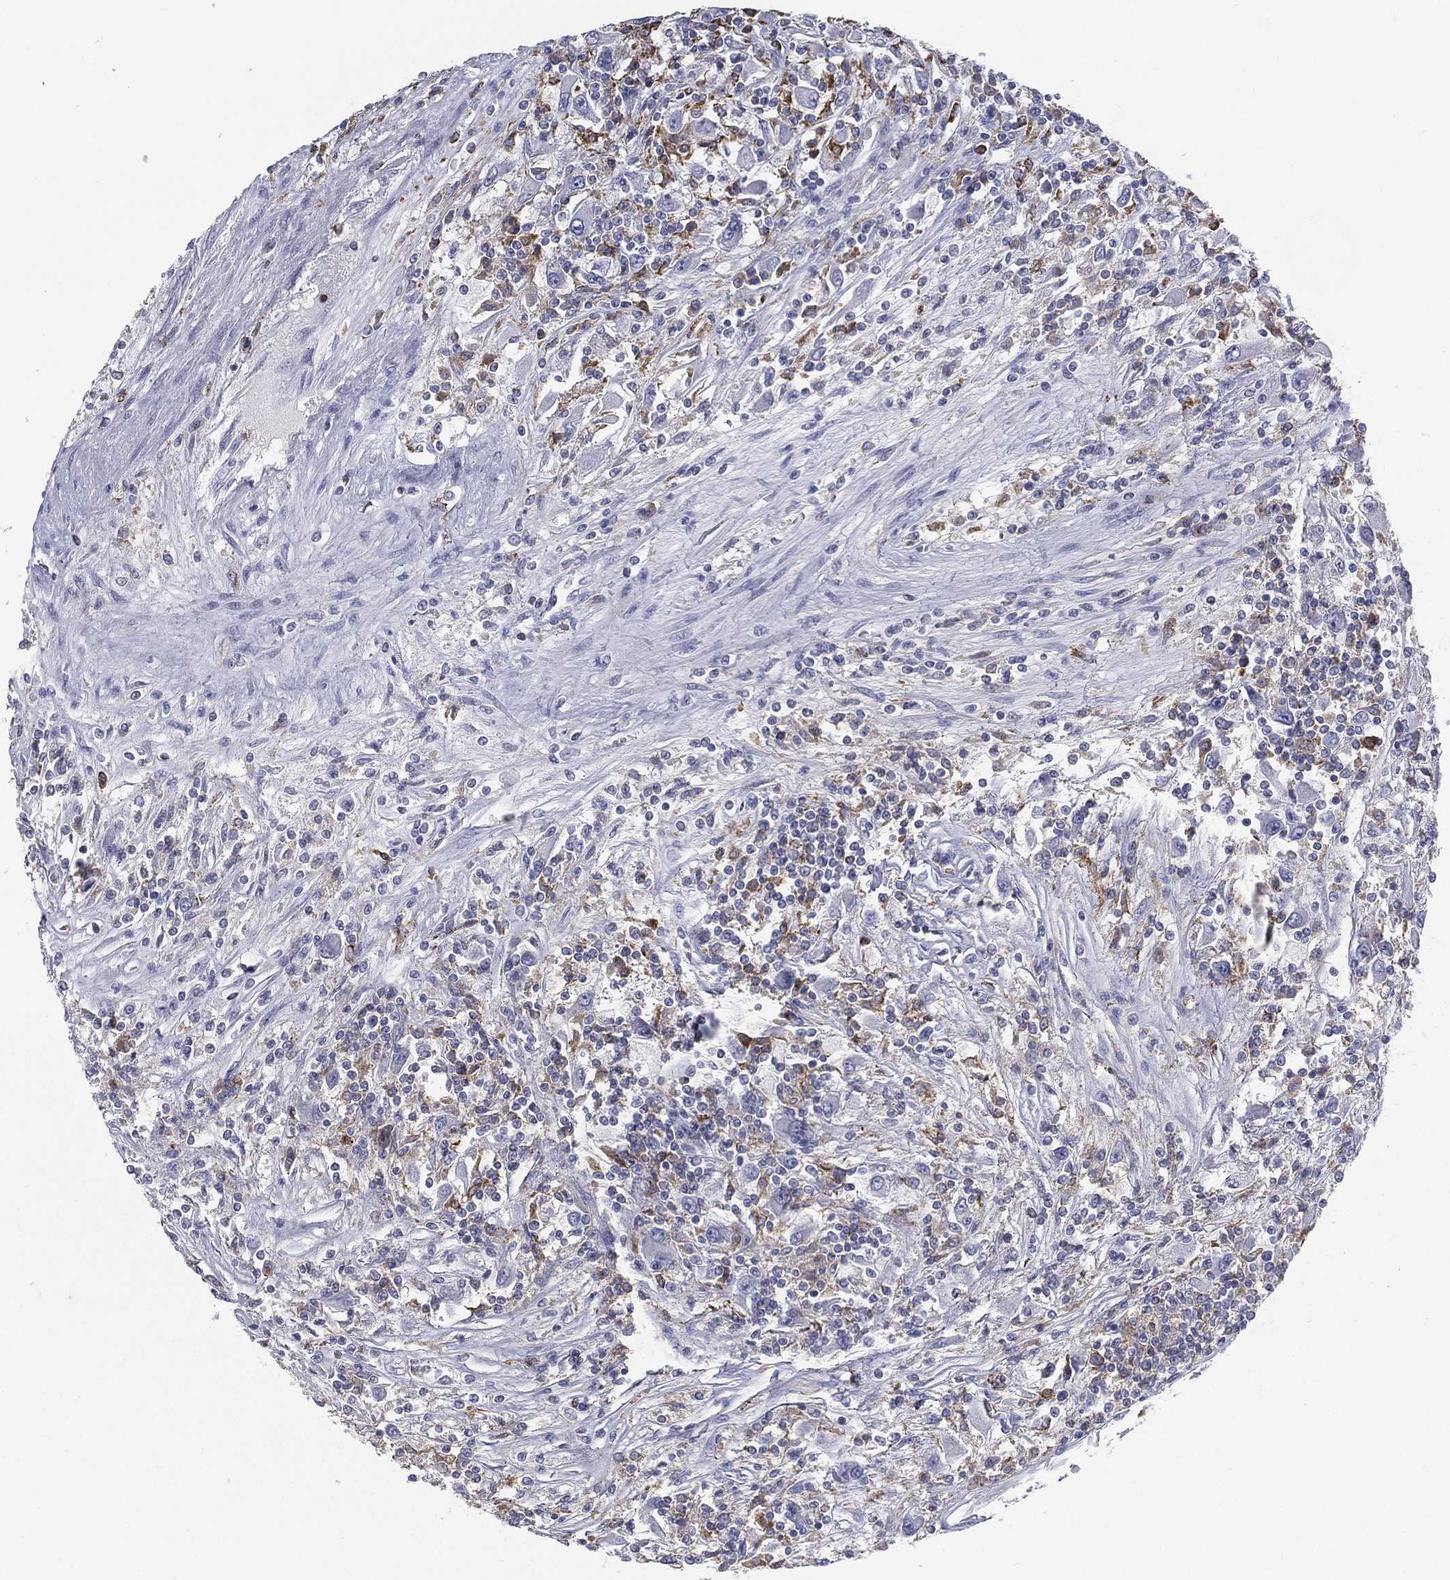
{"staining": {"intensity": "weak", "quantity": "<25%", "location": "cytoplasmic/membranous"}, "tissue": "renal cancer", "cell_type": "Tumor cells", "image_type": "cancer", "snomed": [{"axis": "morphology", "description": "Adenocarcinoma, NOS"}, {"axis": "topography", "description": "Kidney"}], "caption": "DAB (3,3'-diaminobenzidine) immunohistochemical staining of human renal adenocarcinoma demonstrates no significant staining in tumor cells.", "gene": "EVI2B", "patient": {"sex": "female", "age": 67}}